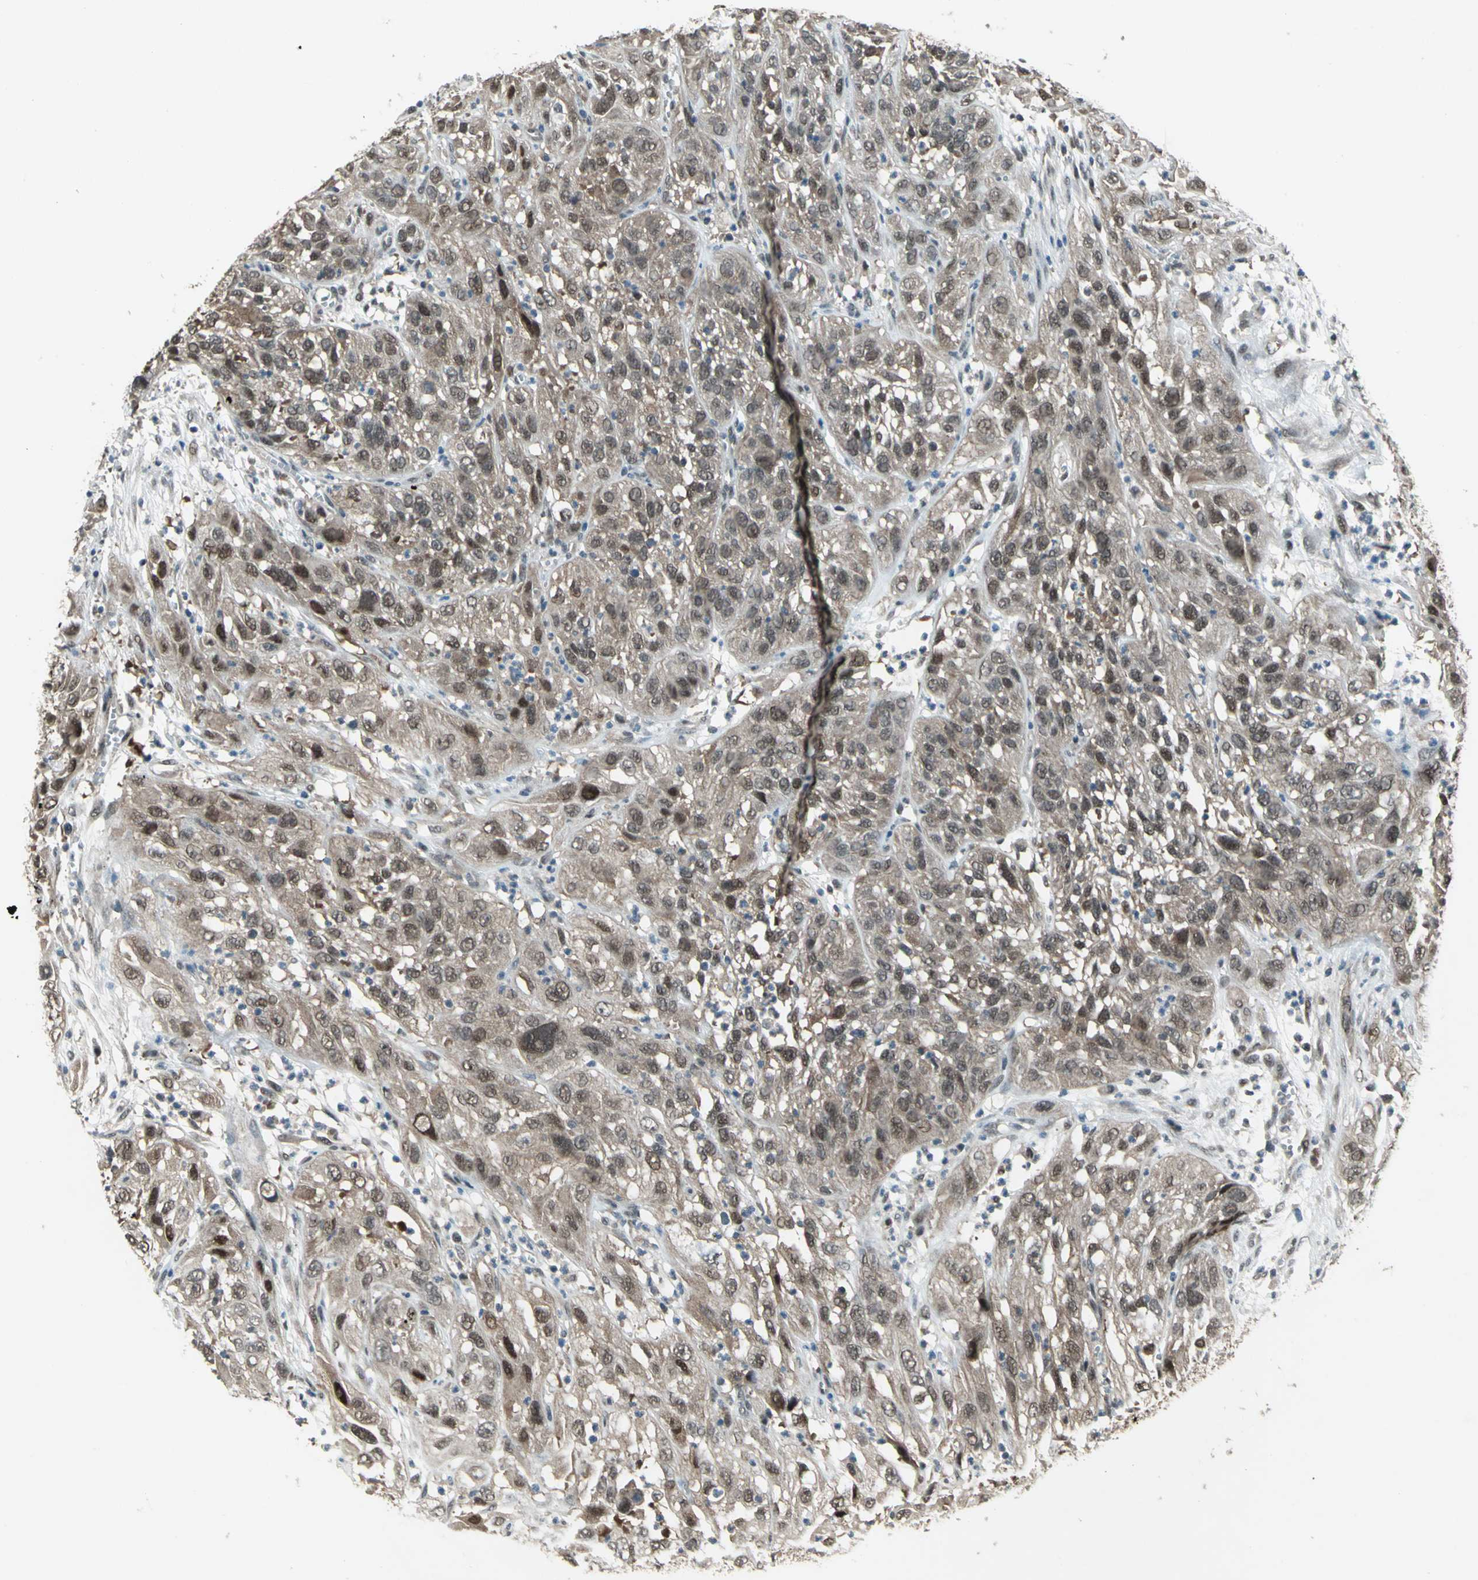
{"staining": {"intensity": "weak", "quantity": ">75%", "location": "cytoplasmic/membranous,nuclear"}, "tissue": "cervical cancer", "cell_type": "Tumor cells", "image_type": "cancer", "snomed": [{"axis": "morphology", "description": "Squamous cell carcinoma, NOS"}, {"axis": "topography", "description": "Cervix"}], "caption": "Approximately >75% of tumor cells in cervical squamous cell carcinoma show weak cytoplasmic/membranous and nuclear protein expression as visualized by brown immunohistochemical staining.", "gene": "COPS5", "patient": {"sex": "female", "age": 32}}